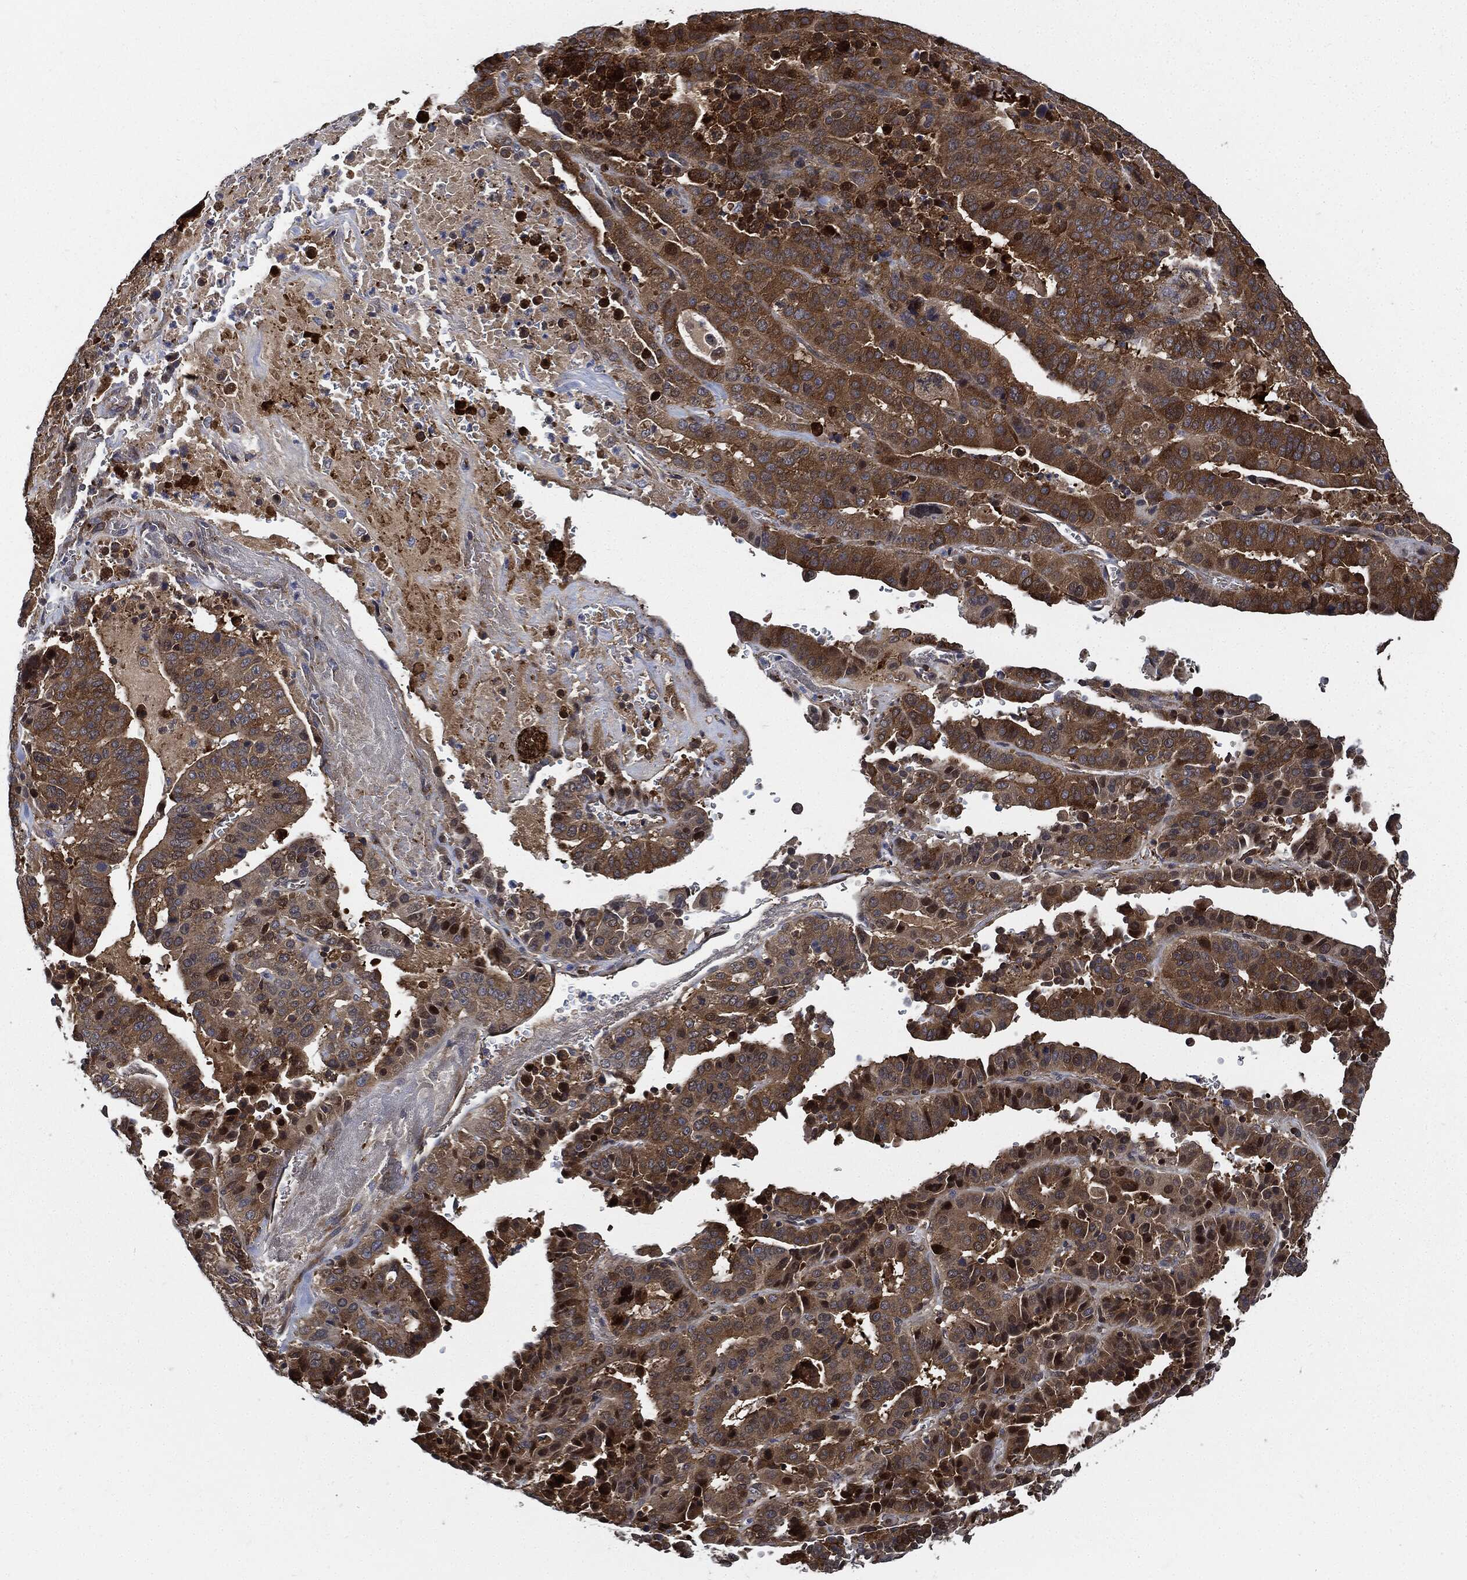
{"staining": {"intensity": "moderate", "quantity": "25%-75%", "location": "cytoplasmic/membranous"}, "tissue": "stomach cancer", "cell_type": "Tumor cells", "image_type": "cancer", "snomed": [{"axis": "morphology", "description": "Adenocarcinoma, NOS"}, {"axis": "topography", "description": "Stomach"}], "caption": "This image displays IHC staining of stomach cancer, with medium moderate cytoplasmic/membranous expression in about 25%-75% of tumor cells.", "gene": "PRDX2", "patient": {"sex": "male", "age": 48}}